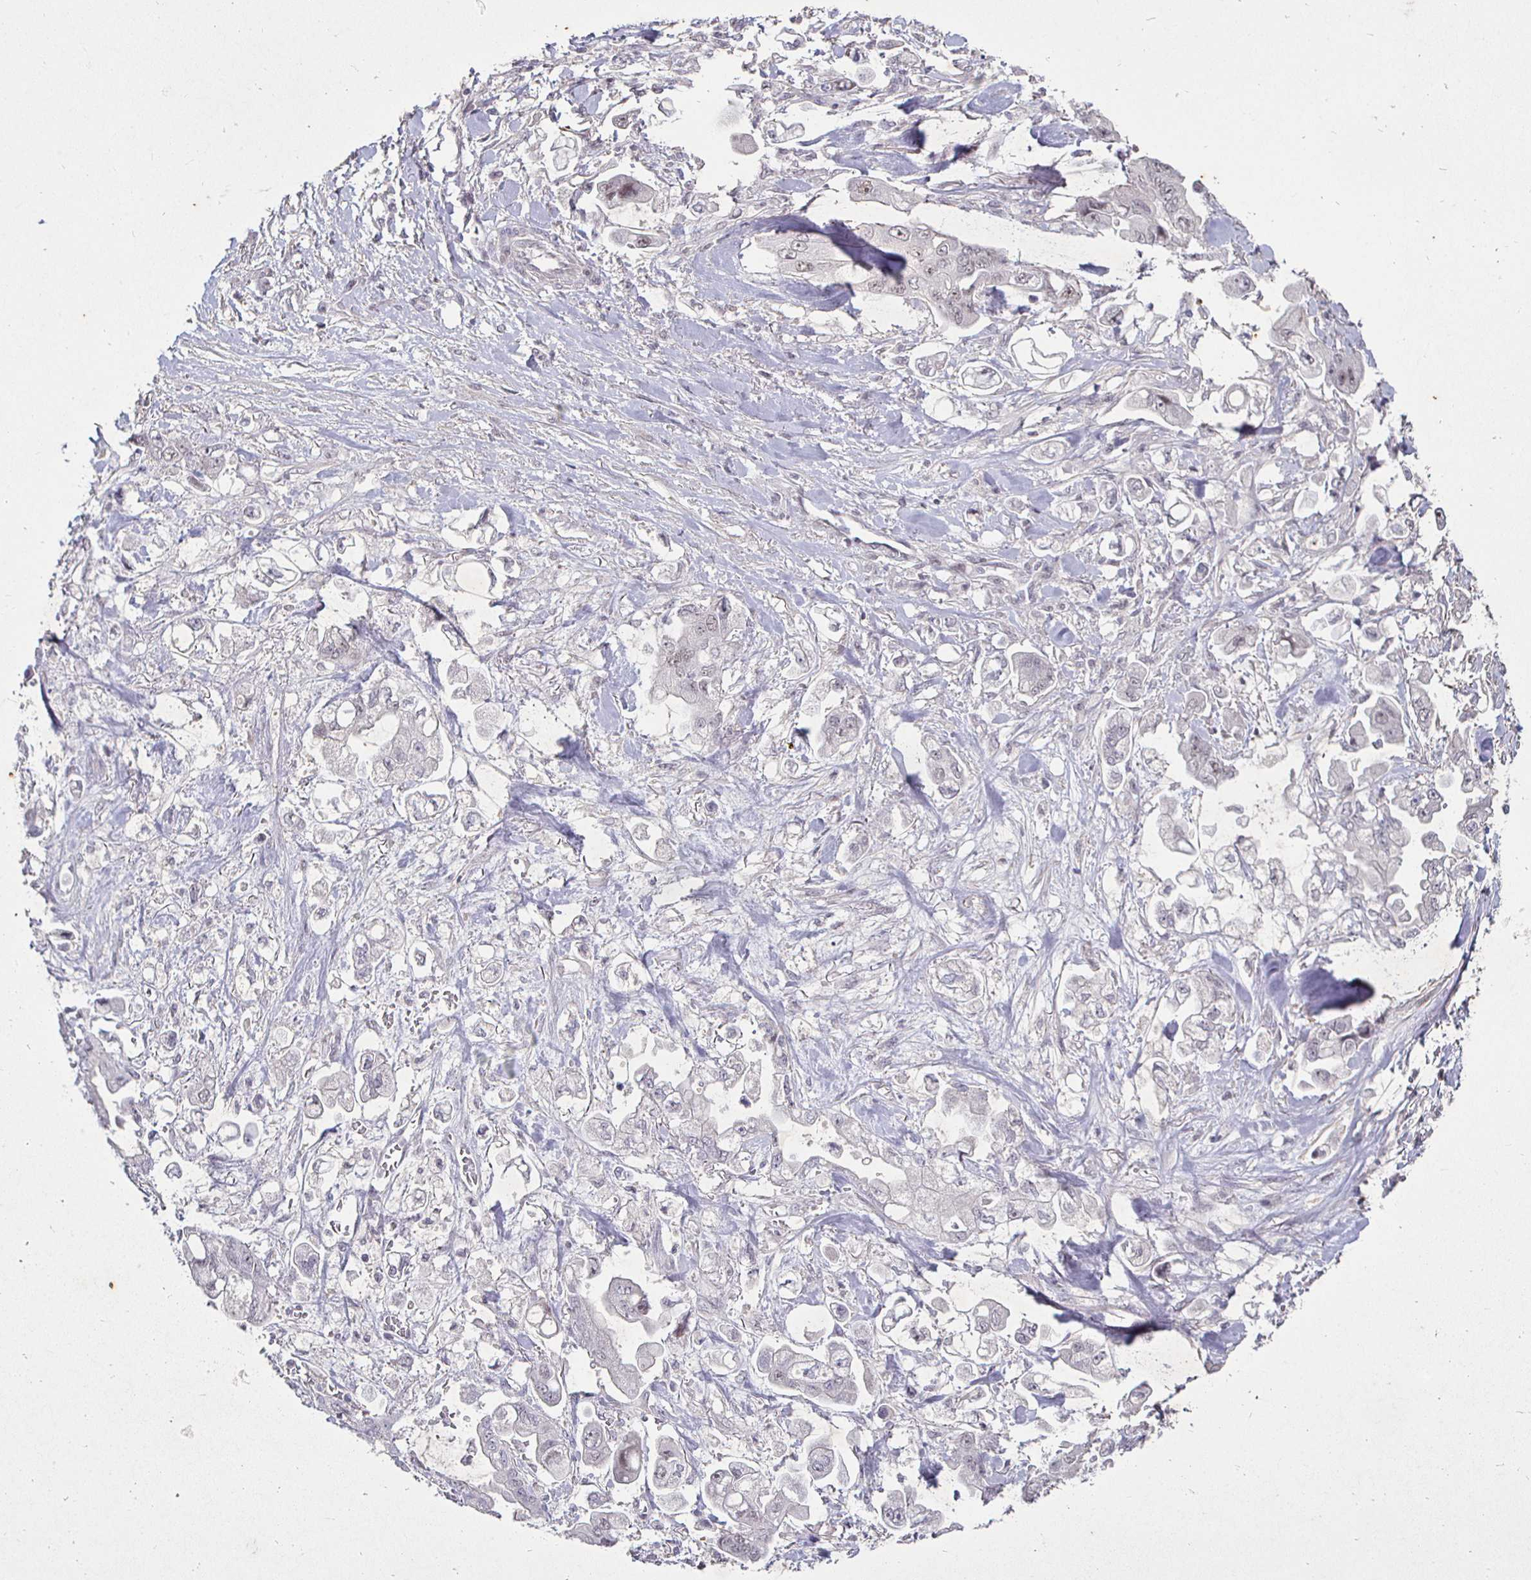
{"staining": {"intensity": "weak", "quantity": "<25%", "location": "nuclear"}, "tissue": "stomach cancer", "cell_type": "Tumor cells", "image_type": "cancer", "snomed": [{"axis": "morphology", "description": "Adenocarcinoma, NOS"}, {"axis": "topography", "description": "Stomach"}], "caption": "Immunohistochemistry of human adenocarcinoma (stomach) demonstrates no expression in tumor cells.", "gene": "MLH1", "patient": {"sex": "male", "age": 62}}